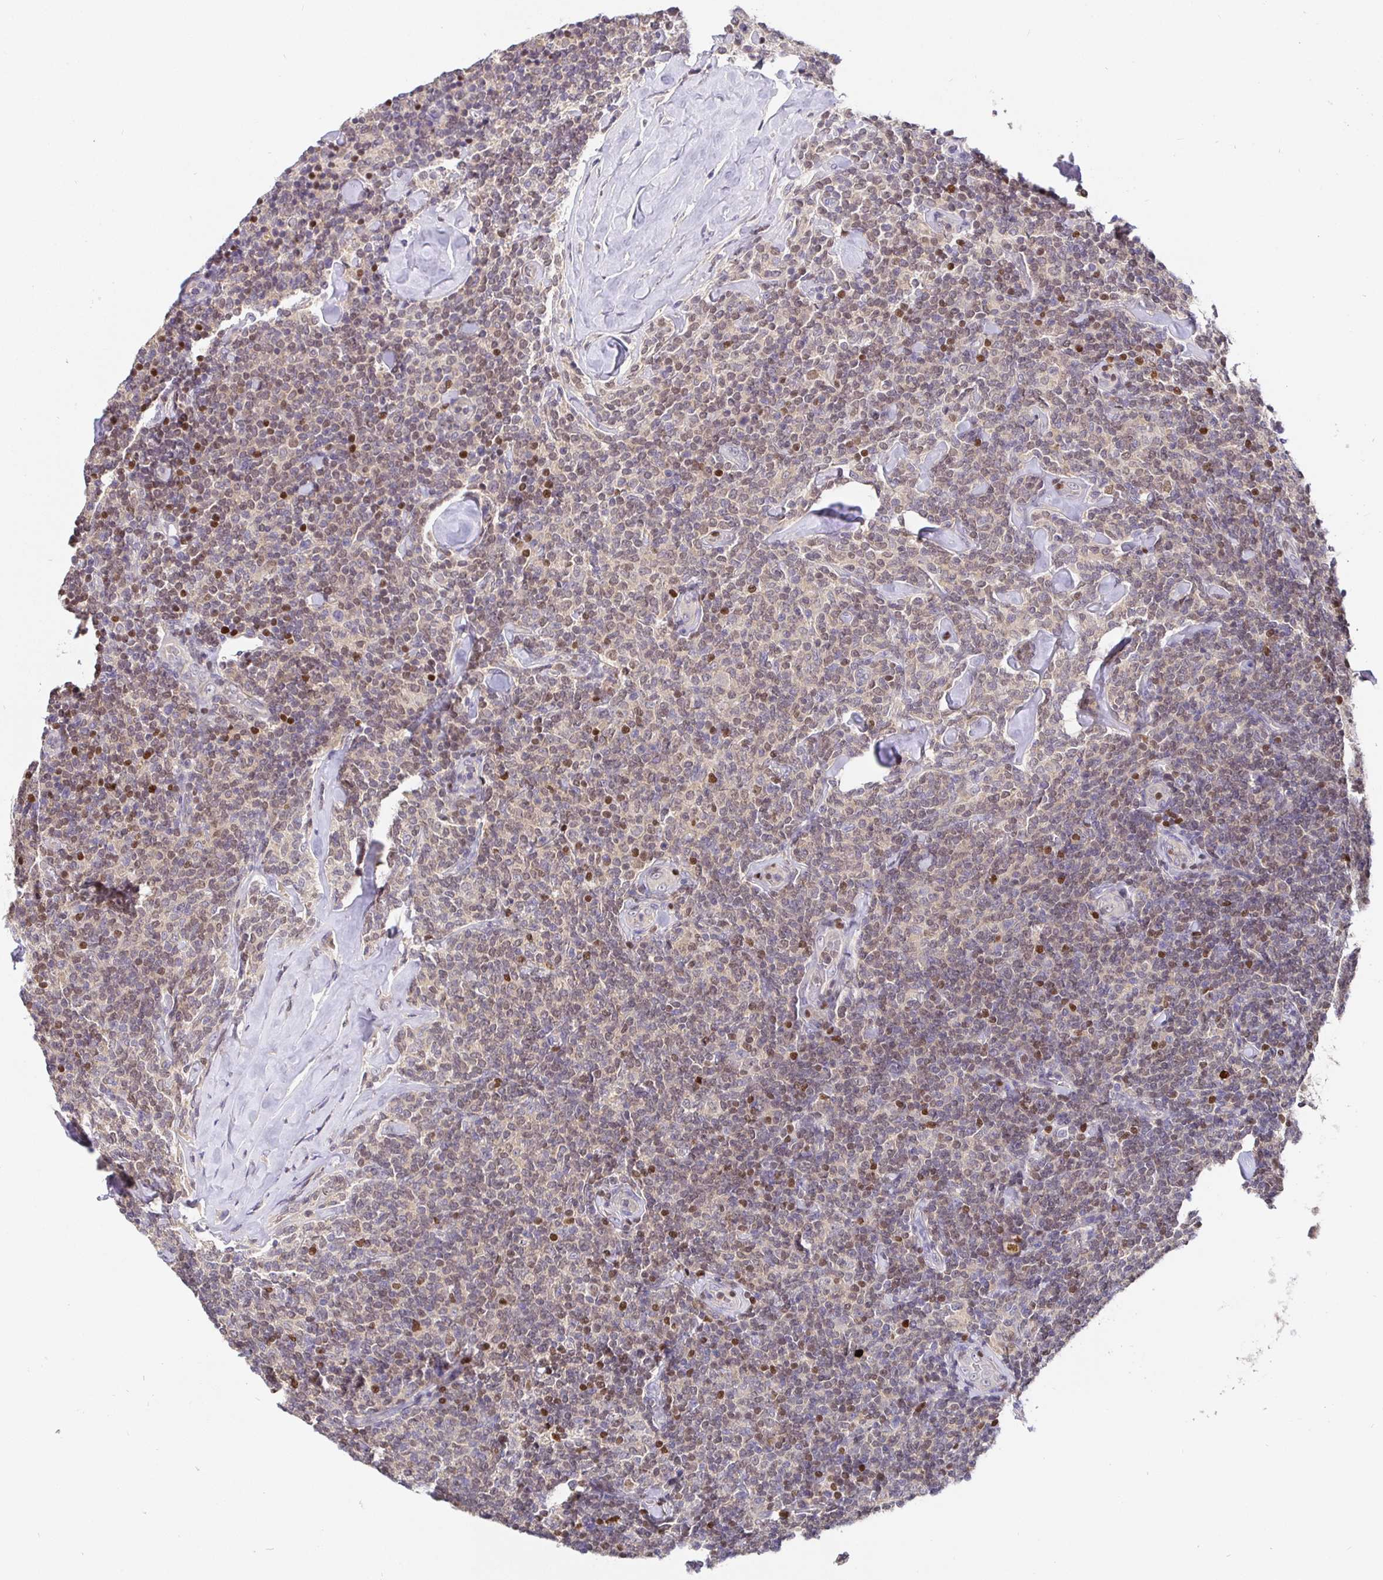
{"staining": {"intensity": "weak", "quantity": "25%-75%", "location": "nuclear"}, "tissue": "lymphoma", "cell_type": "Tumor cells", "image_type": "cancer", "snomed": [{"axis": "morphology", "description": "Malignant lymphoma, non-Hodgkin's type, Low grade"}, {"axis": "topography", "description": "Lymph node"}], "caption": "Immunohistochemical staining of human lymphoma displays low levels of weak nuclear positivity in approximately 25%-75% of tumor cells.", "gene": "SATB1", "patient": {"sex": "female", "age": 56}}